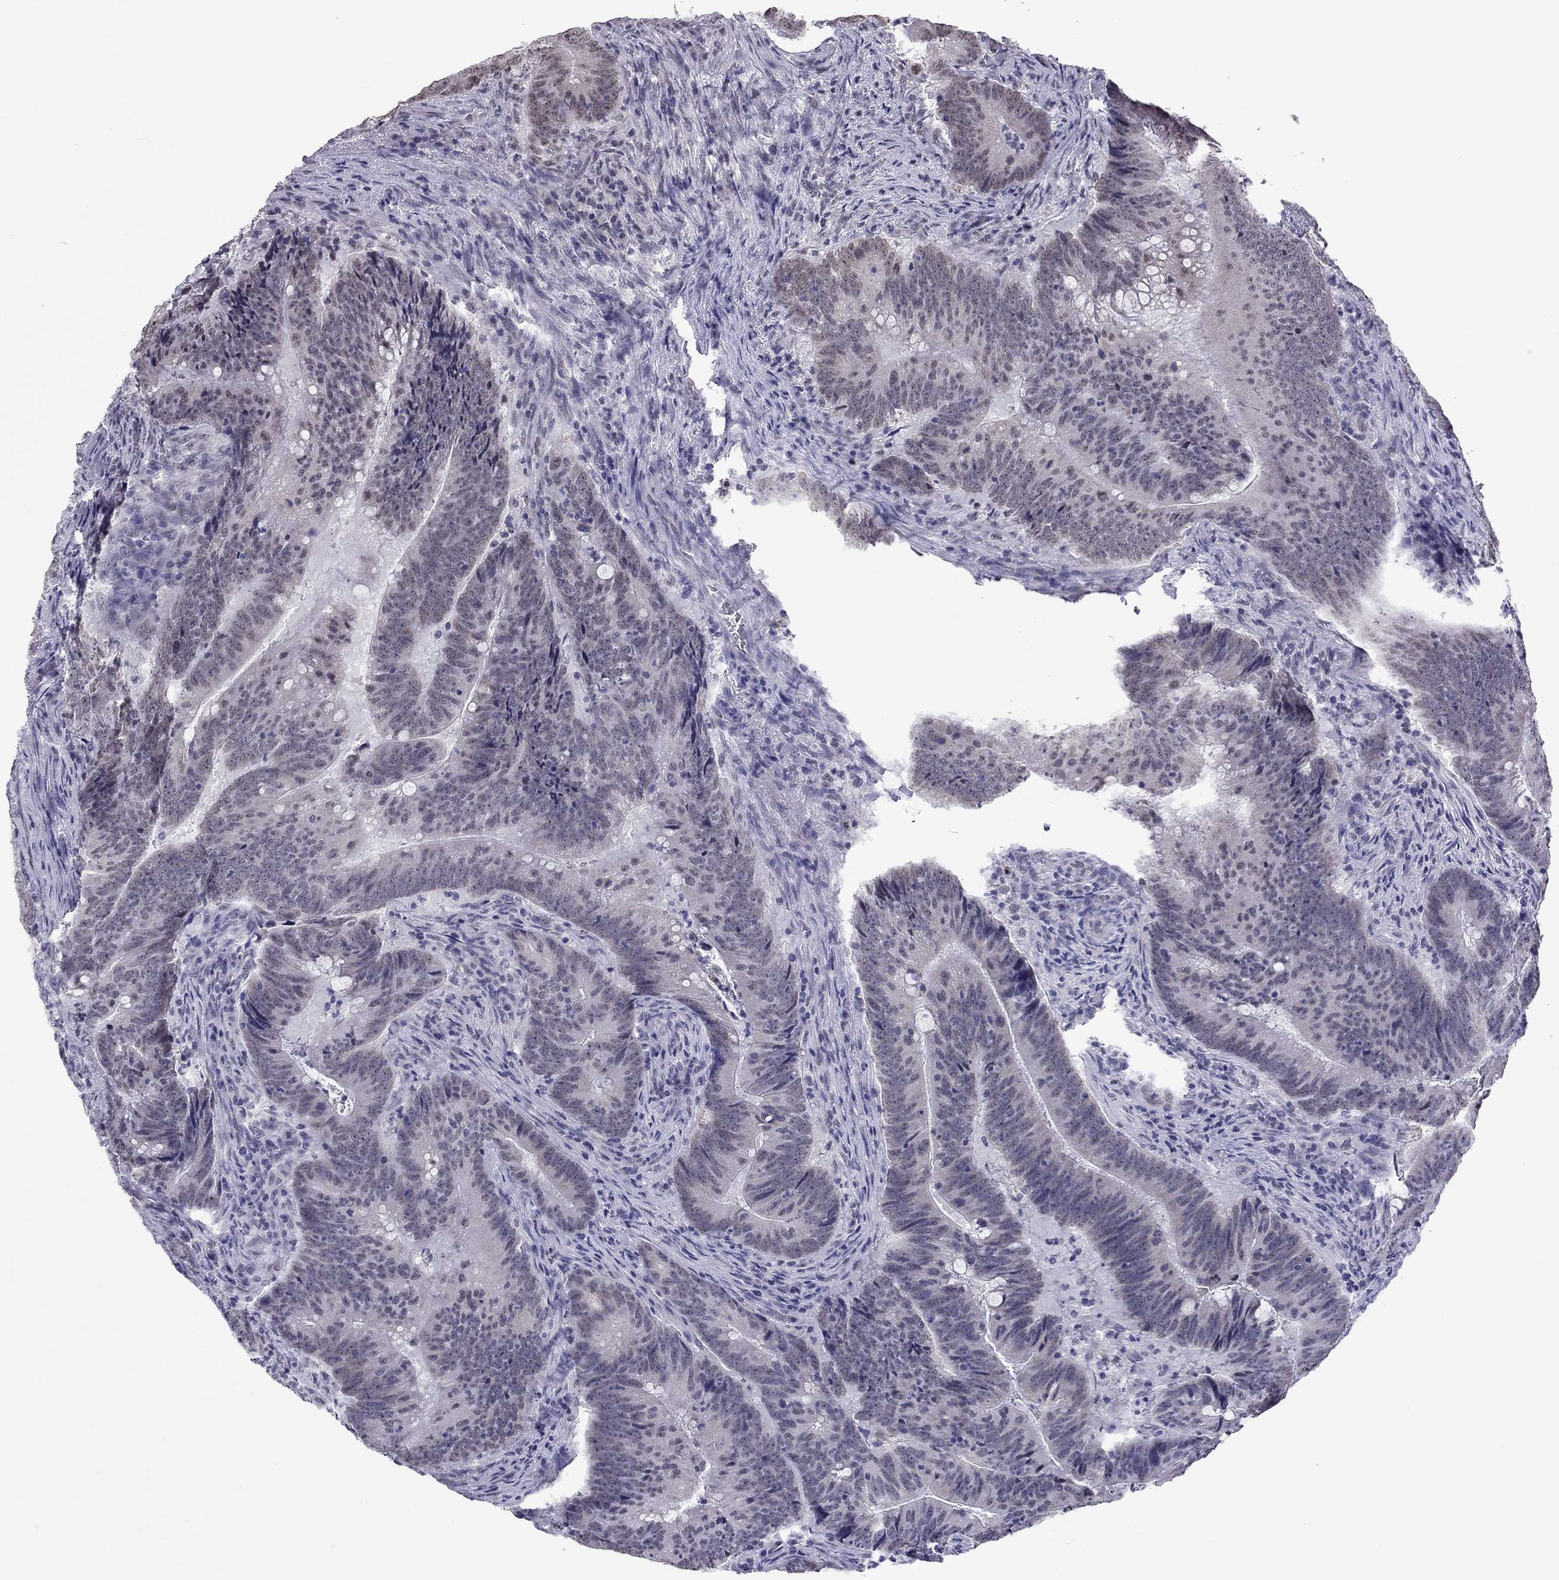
{"staining": {"intensity": "negative", "quantity": "none", "location": "none"}, "tissue": "colorectal cancer", "cell_type": "Tumor cells", "image_type": "cancer", "snomed": [{"axis": "morphology", "description": "Adenocarcinoma, NOS"}, {"axis": "topography", "description": "Colon"}], "caption": "Human colorectal cancer stained for a protein using immunohistochemistry shows no staining in tumor cells.", "gene": "PPP1R3A", "patient": {"sex": "female", "age": 87}}